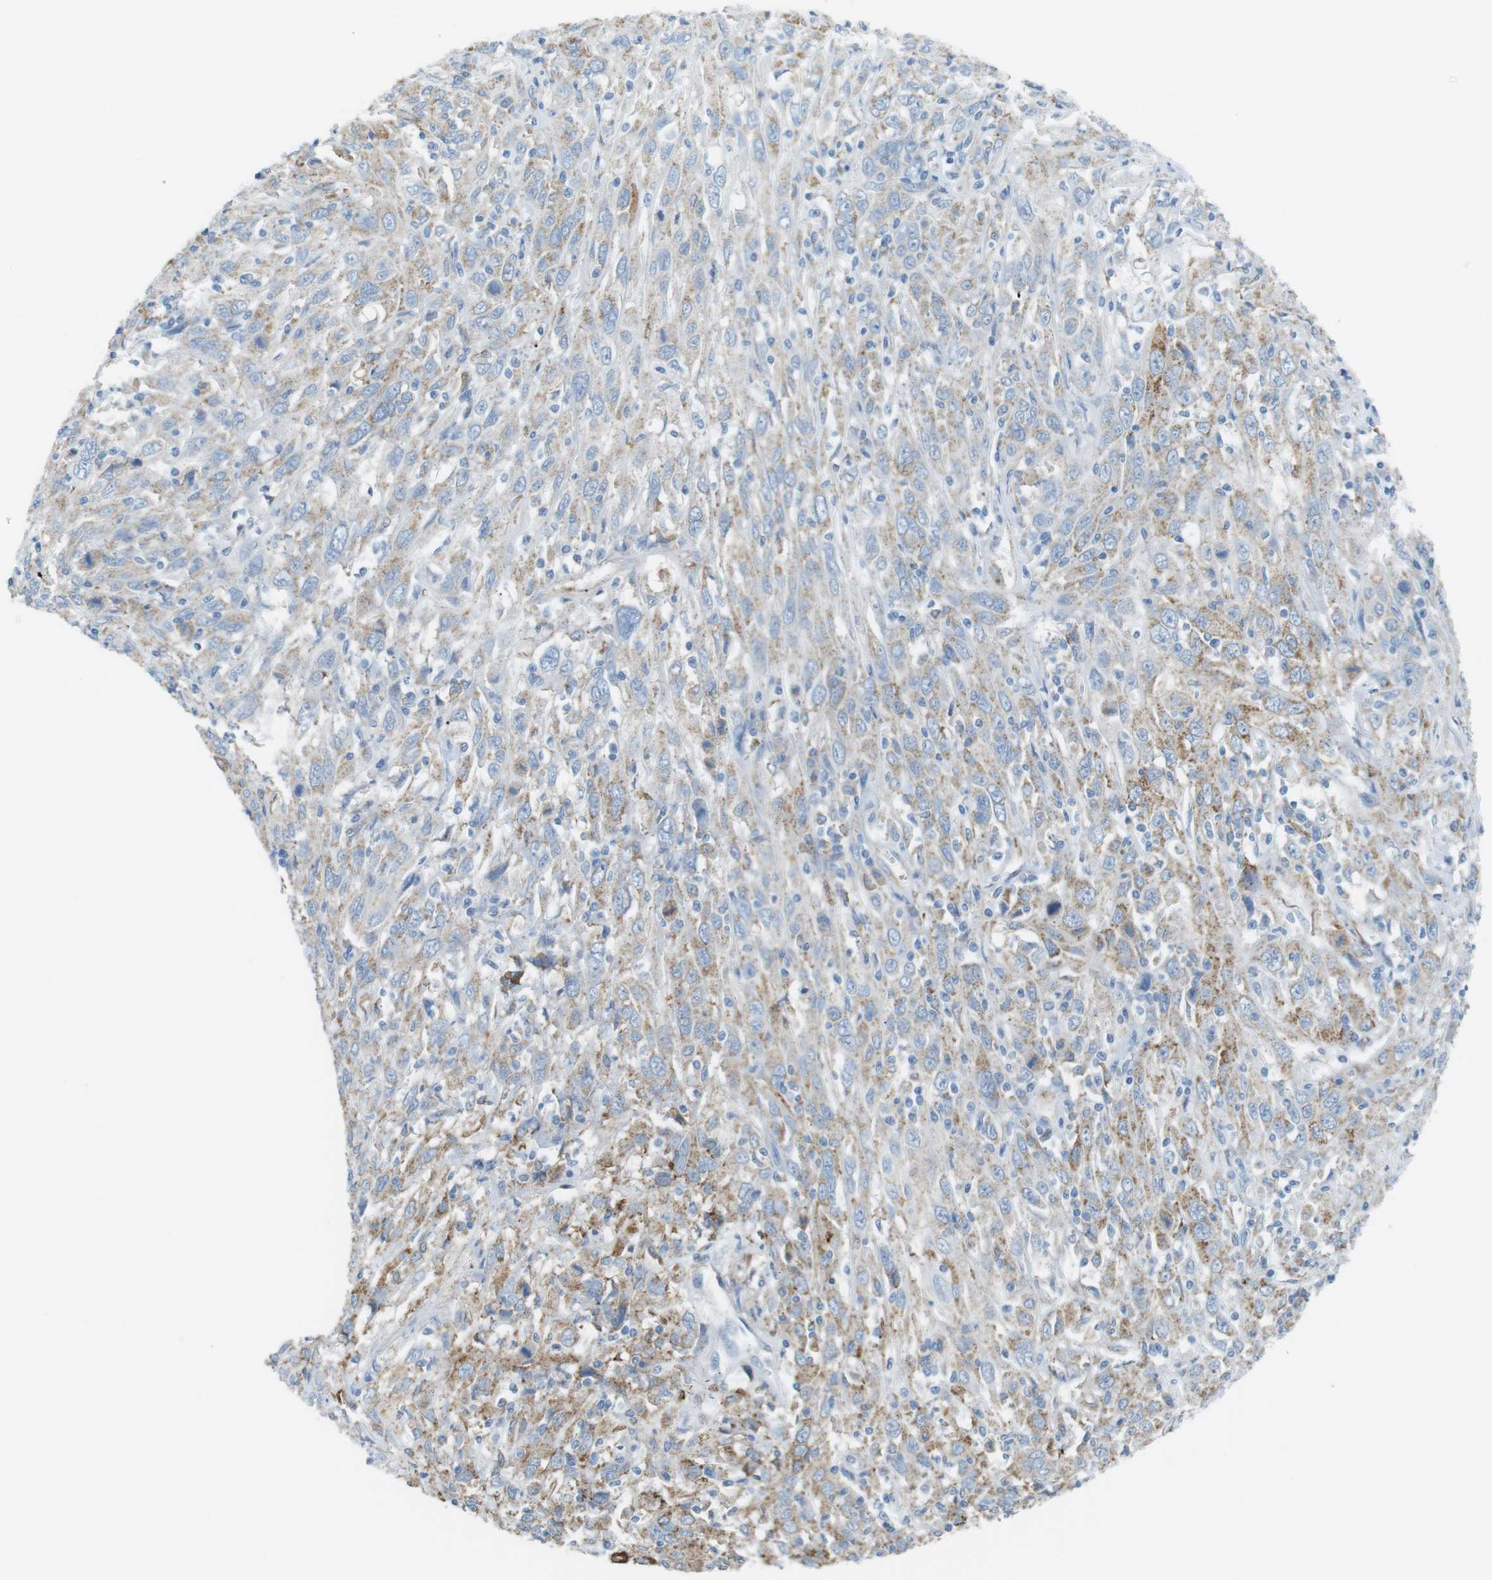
{"staining": {"intensity": "moderate", "quantity": "25%-75%", "location": "cytoplasmic/membranous"}, "tissue": "cervical cancer", "cell_type": "Tumor cells", "image_type": "cancer", "snomed": [{"axis": "morphology", "description": "Squamous cell carcinoma, NOS"}, {"axis": "topography", "description": "Cervix"}], "caption": "IHC (DAB (3,3'-diaminobenzidine)) staining of squamous cell carcinoma (cervical) shows moderate cytoplasmic/membranous protein staining in about 25%-75% of tumor cells.", "gene": "VAMP1", "patient": {"sex": "female", "age": 46}}